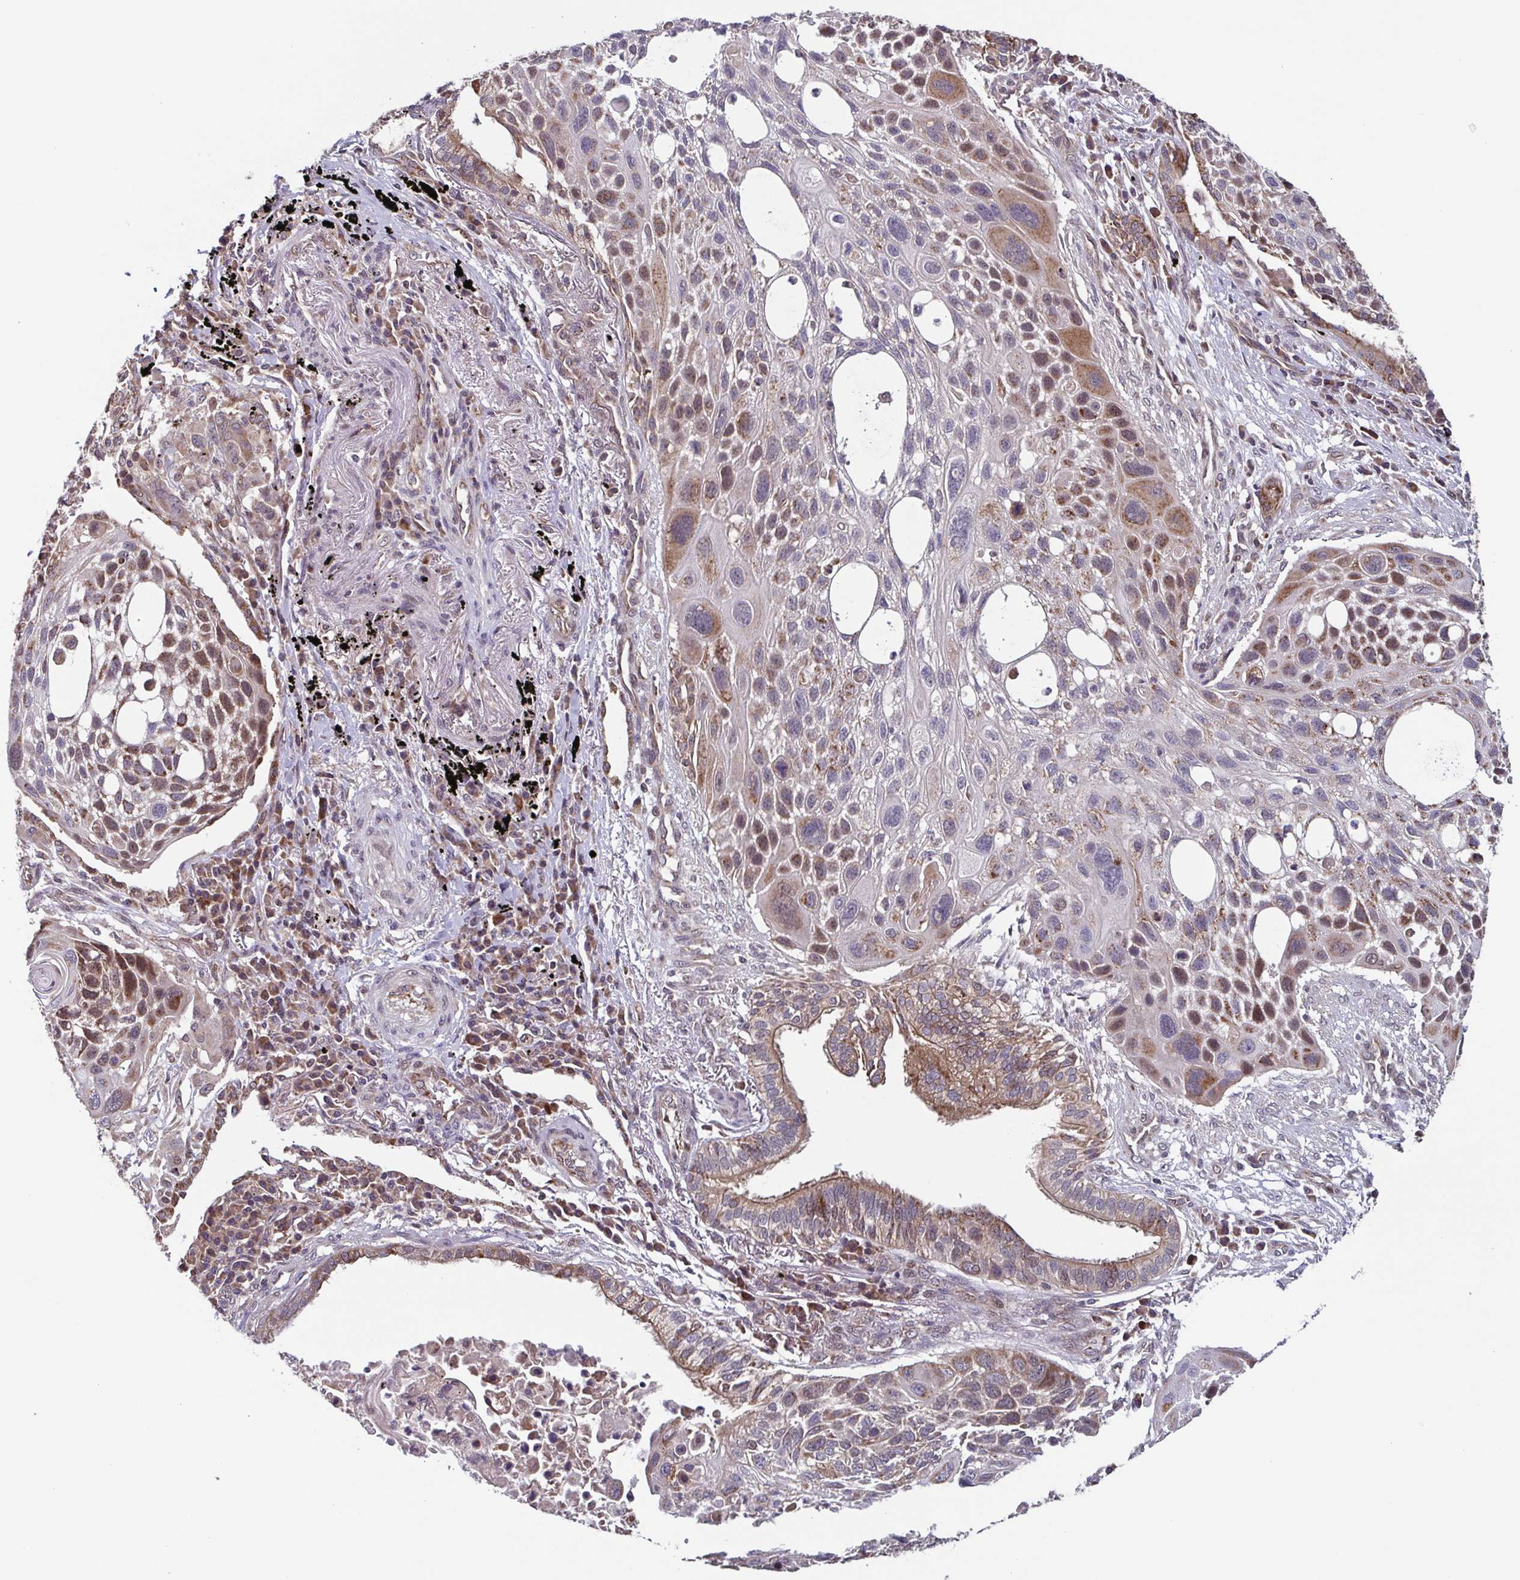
{"staining": {"intensity": "moderate", "quantity": "25%-75%", "location": "cytoplasmic/membranous"}, "tissue": "lung cancer", "cell_type": "Tumor cells", "image_type": "cancer", "snomed": [{"axis": "morphology", "description": "Squamous cell carcinoma, NOS"}, {"axis": "topography", "description": "Lung"}], "caption": "Immunohistochemical staining of human squamous cell carcinoma (lung) reveals medium levels of moderate cytoplasmic/membranous staining in about 25%-75% of tumor cells.", "gene": "TTC19", "patient": {"sex": "male", "age": 78}}